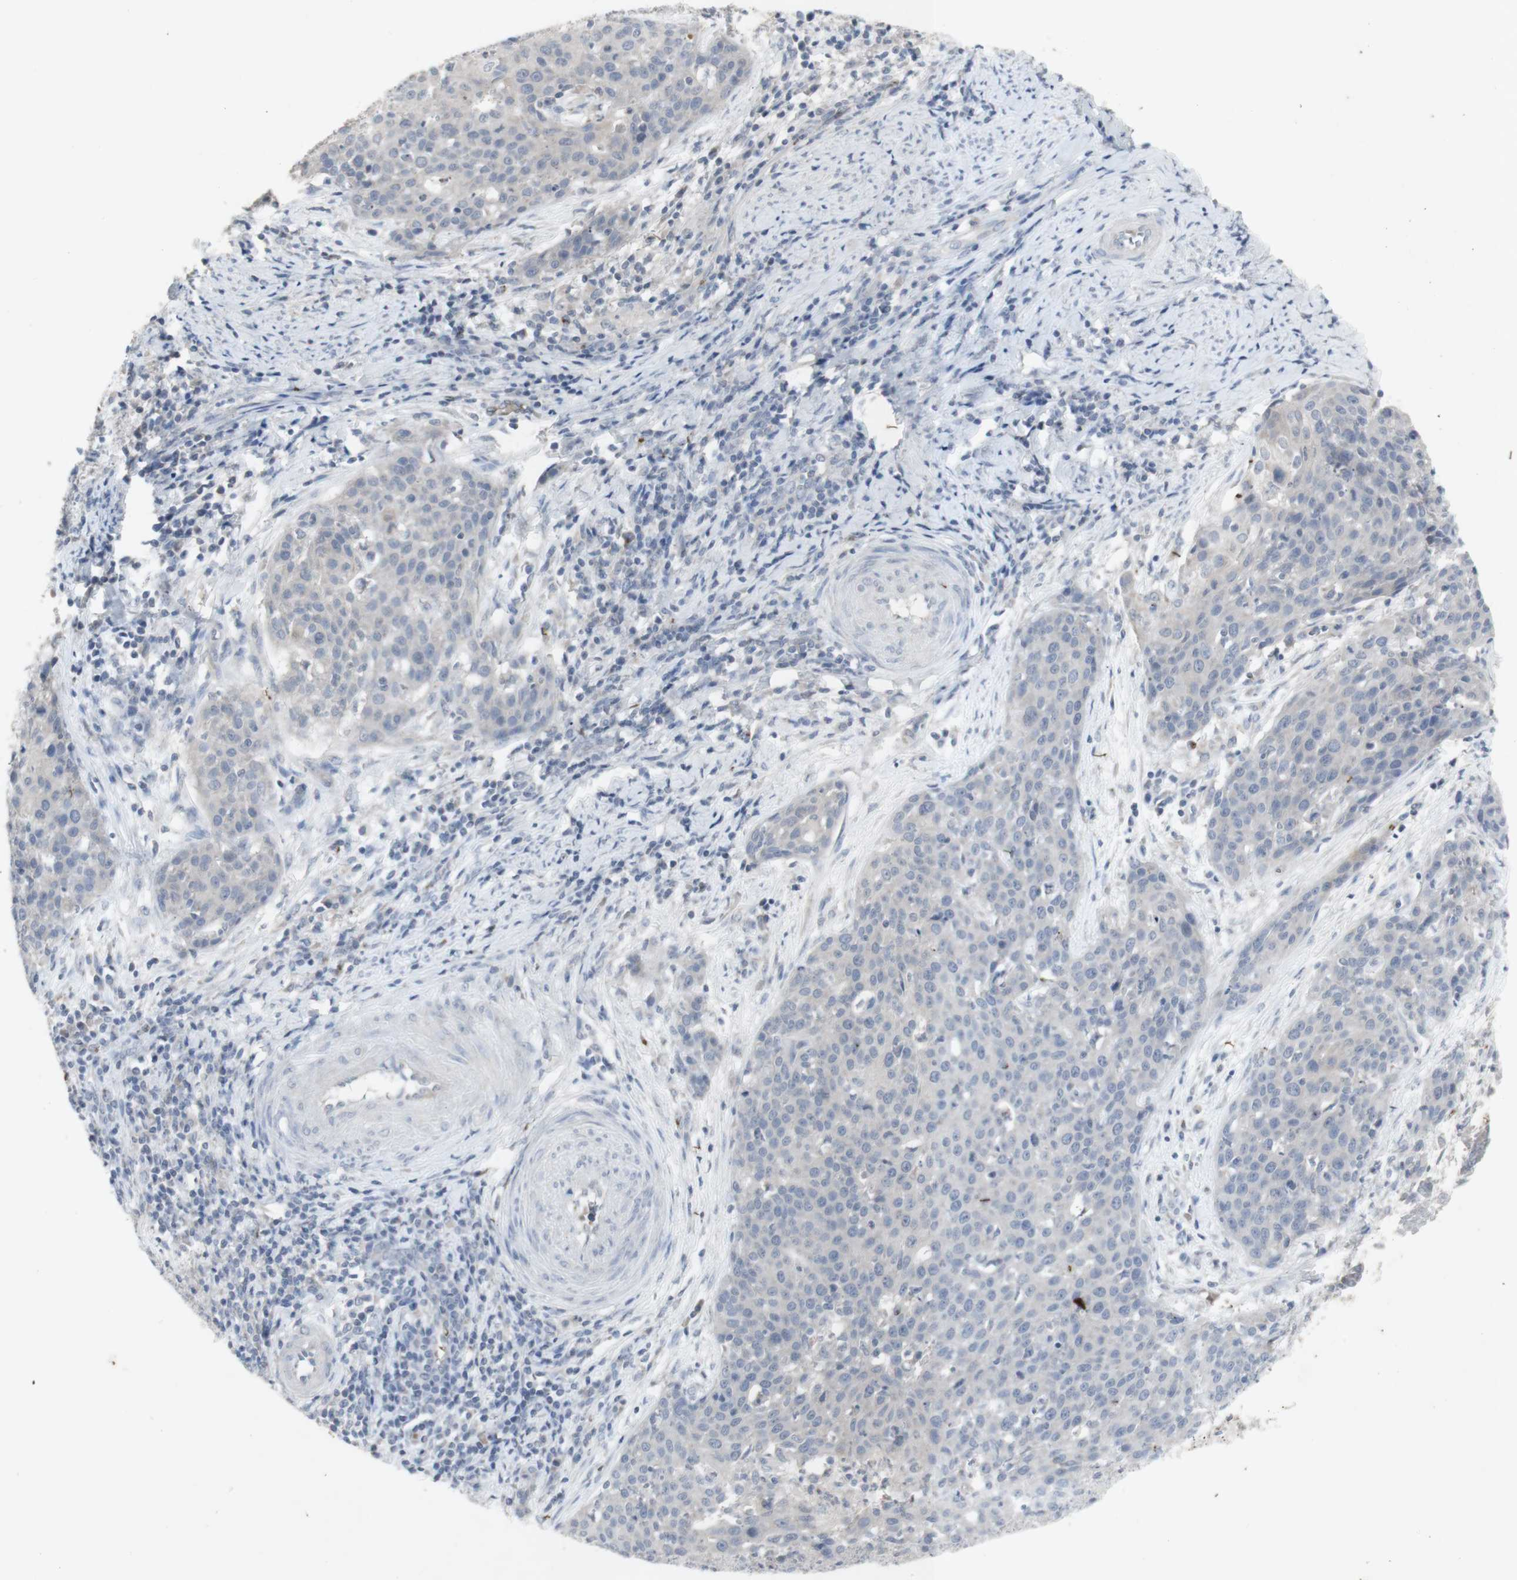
{"staining": {"intensity": "negative", "quantity": "none", "location": "none"}, "tissue": "cervical cancer", "cell_type": "Tumor cells", "image_type": "cancer", "snomed": [{"axis": "morphology", "description": "Squamous cell carcinoma, NOS"}, {"axis": "topography", "description": "Cervix"}], "caption": "A histopathology image of human cervical cancer (squamous cell carcinoma) is negative for staining in tumor cells. (DAB (3,3'-diaminobenzidine) IHC visualized using brightfield microscopy, high magnification).", "gene": "INS", "patient": {"sex": "female", "age": 38}}